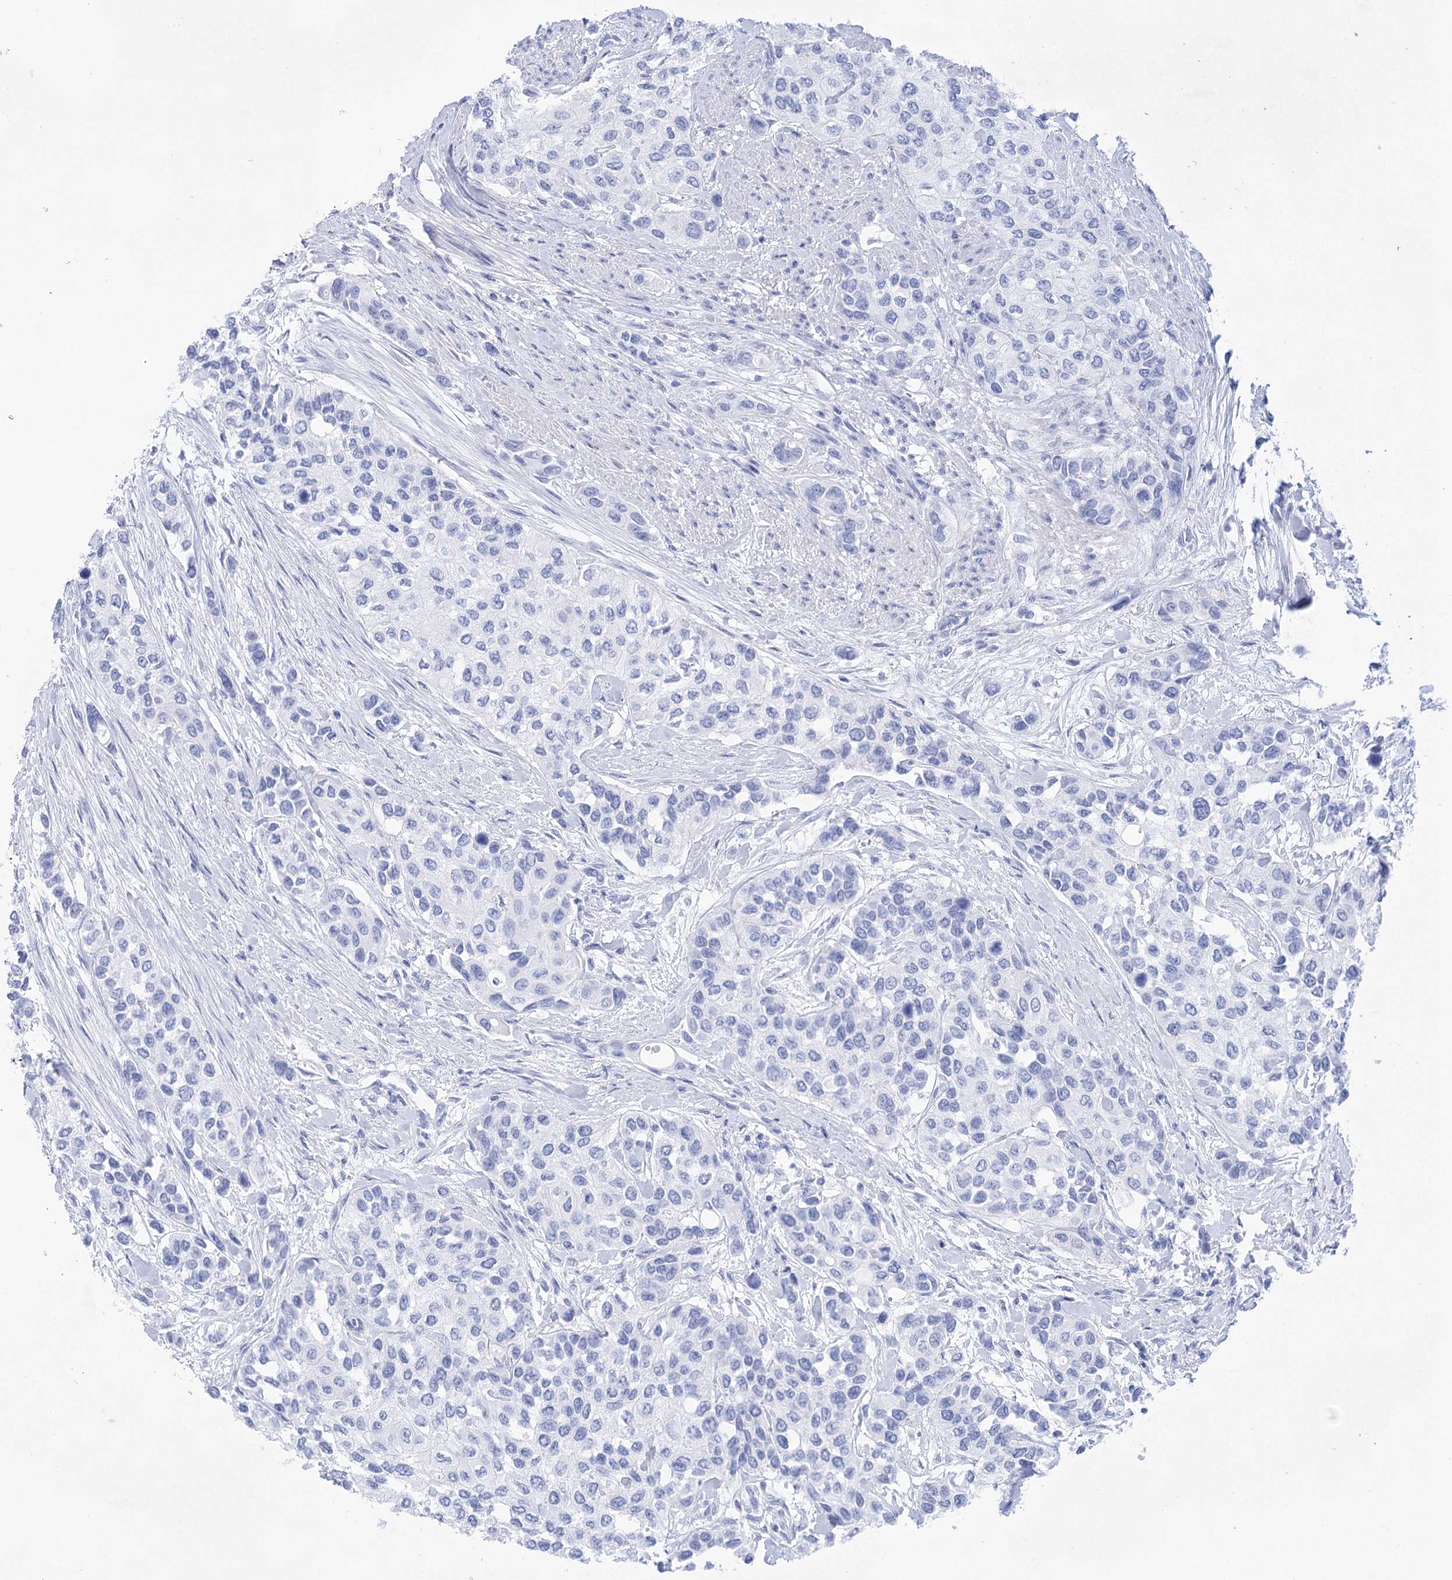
{"staining": {"intensity": "negative", "quantity": "none", "location": "none"}, "tissue": "urothelial cancer", "cell_type": "Tumor cells", "image_type": "cancer", "snomed": [{"axis": "morphology", "description": "Normal tissue, NOS"}, {"axis": "morphology", "description": "Urothelial carcinoma, High grade"}, {"axis": "topography", "description": "Vascular tissue"}, {"axis": "topography", "description": "Urinary bladder"}], "caption": "IHC of human urothelial cancer displays no expression in tumor cells. (DAB immunohistochemistry with hematoxylin counter stain).", "gene": "LALBA", "patient": {"sex": "female", "age": 56}}